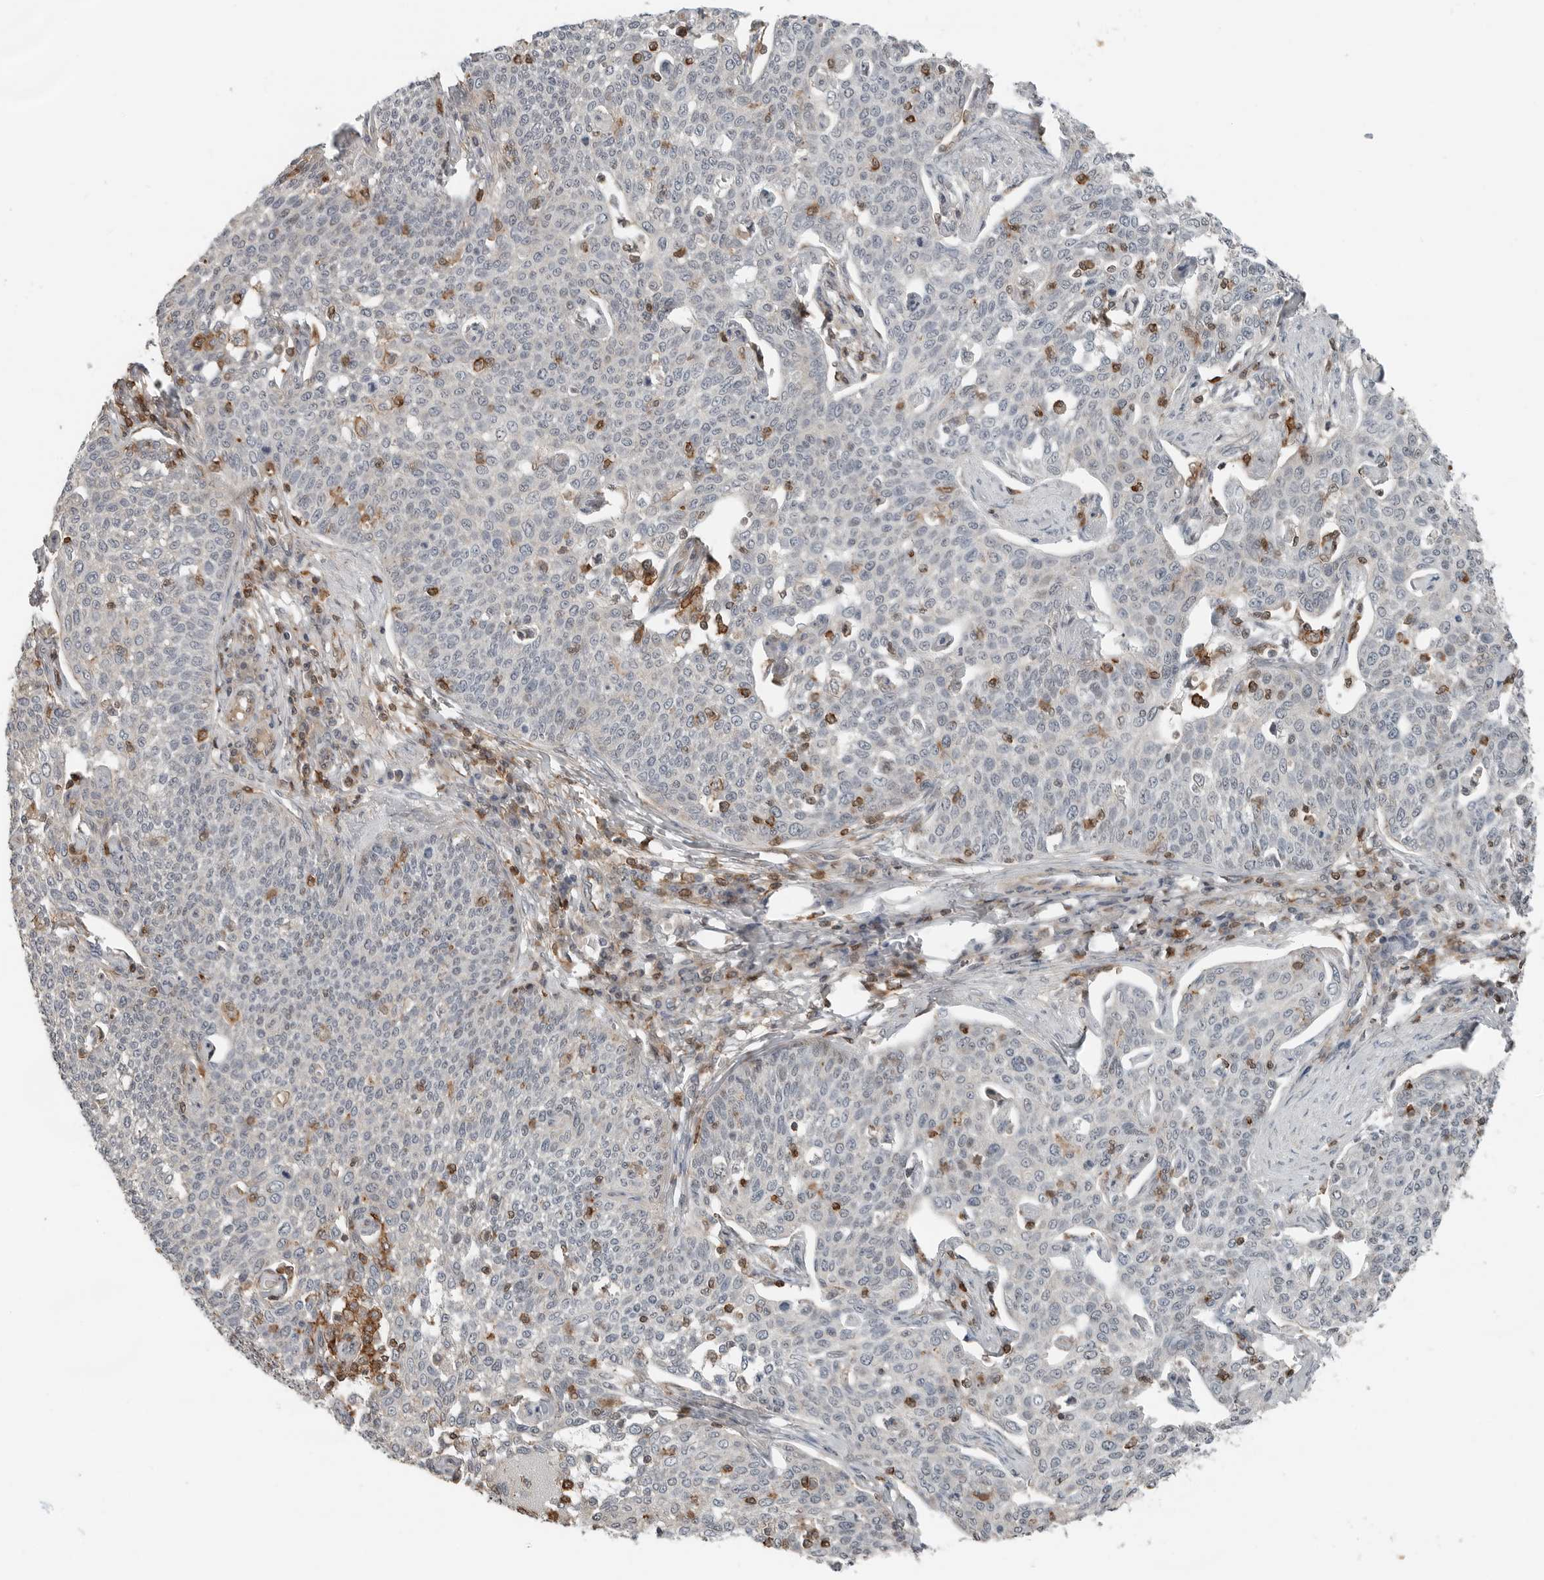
{"staining": {"intensity": "negative", "quantity": "none", "location": "none"}, "tissue": "cervical cancer", "cell_type": "Tumor cells", "image_type": "cancer", "snomed": [{"axis": "morphology", "description": "Squamous cell carcinoma, NOS"}, {"axis": "topography", "description": "Cervix"}], "caption": "Cervical squamous cell carcinoma was stained to show a protein in brown. There is no significant staining in tumor cells. Brightfield microscopy of IHC stained with DAB (brown) and hematoxylin (blue), captured at high magnification.", "gene": "LEFTY2", "patient": {"sex": "female", "age": 34}}